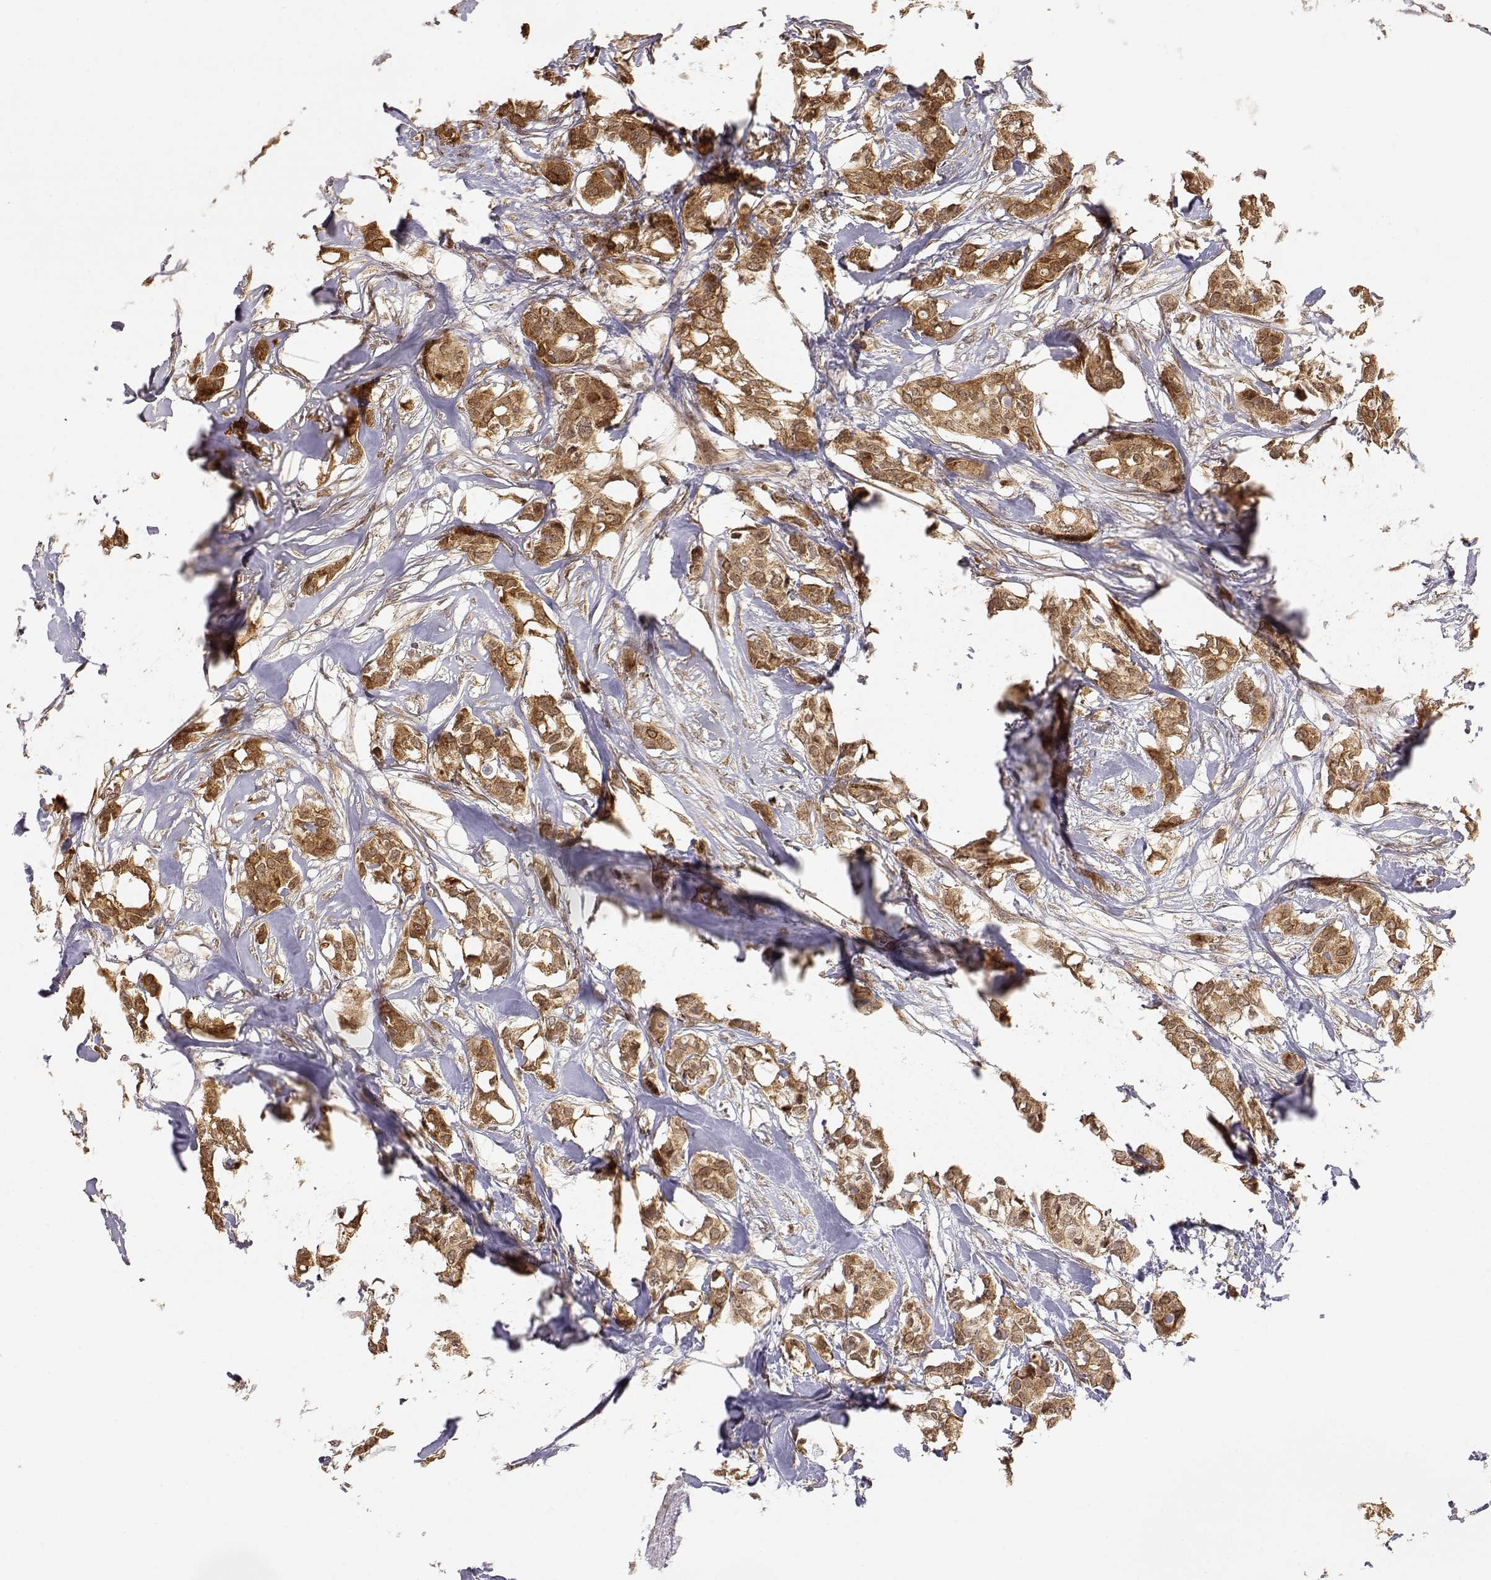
{"staining": {"intensity": "strong", "quantity": ">75%", "location": "cytoplasmic/membranous"}, "tissue": "breast cancer", "cell_type": "Tumor cells", "image_type": "cancer", "snomed": [{"axis": "morphology", "description": "Duct carcinoma"}, {"axis": "topography", "description": "Breast"}], "caption": "IHC (DAB) staining of breast cancer (invasive ductal carcinoma) reveals strong cytoplasmic/membranous protein staining in about >75% of tumor cells.", "gene": "BRCA1", "patient": {"sex": "female", "age": 62}}